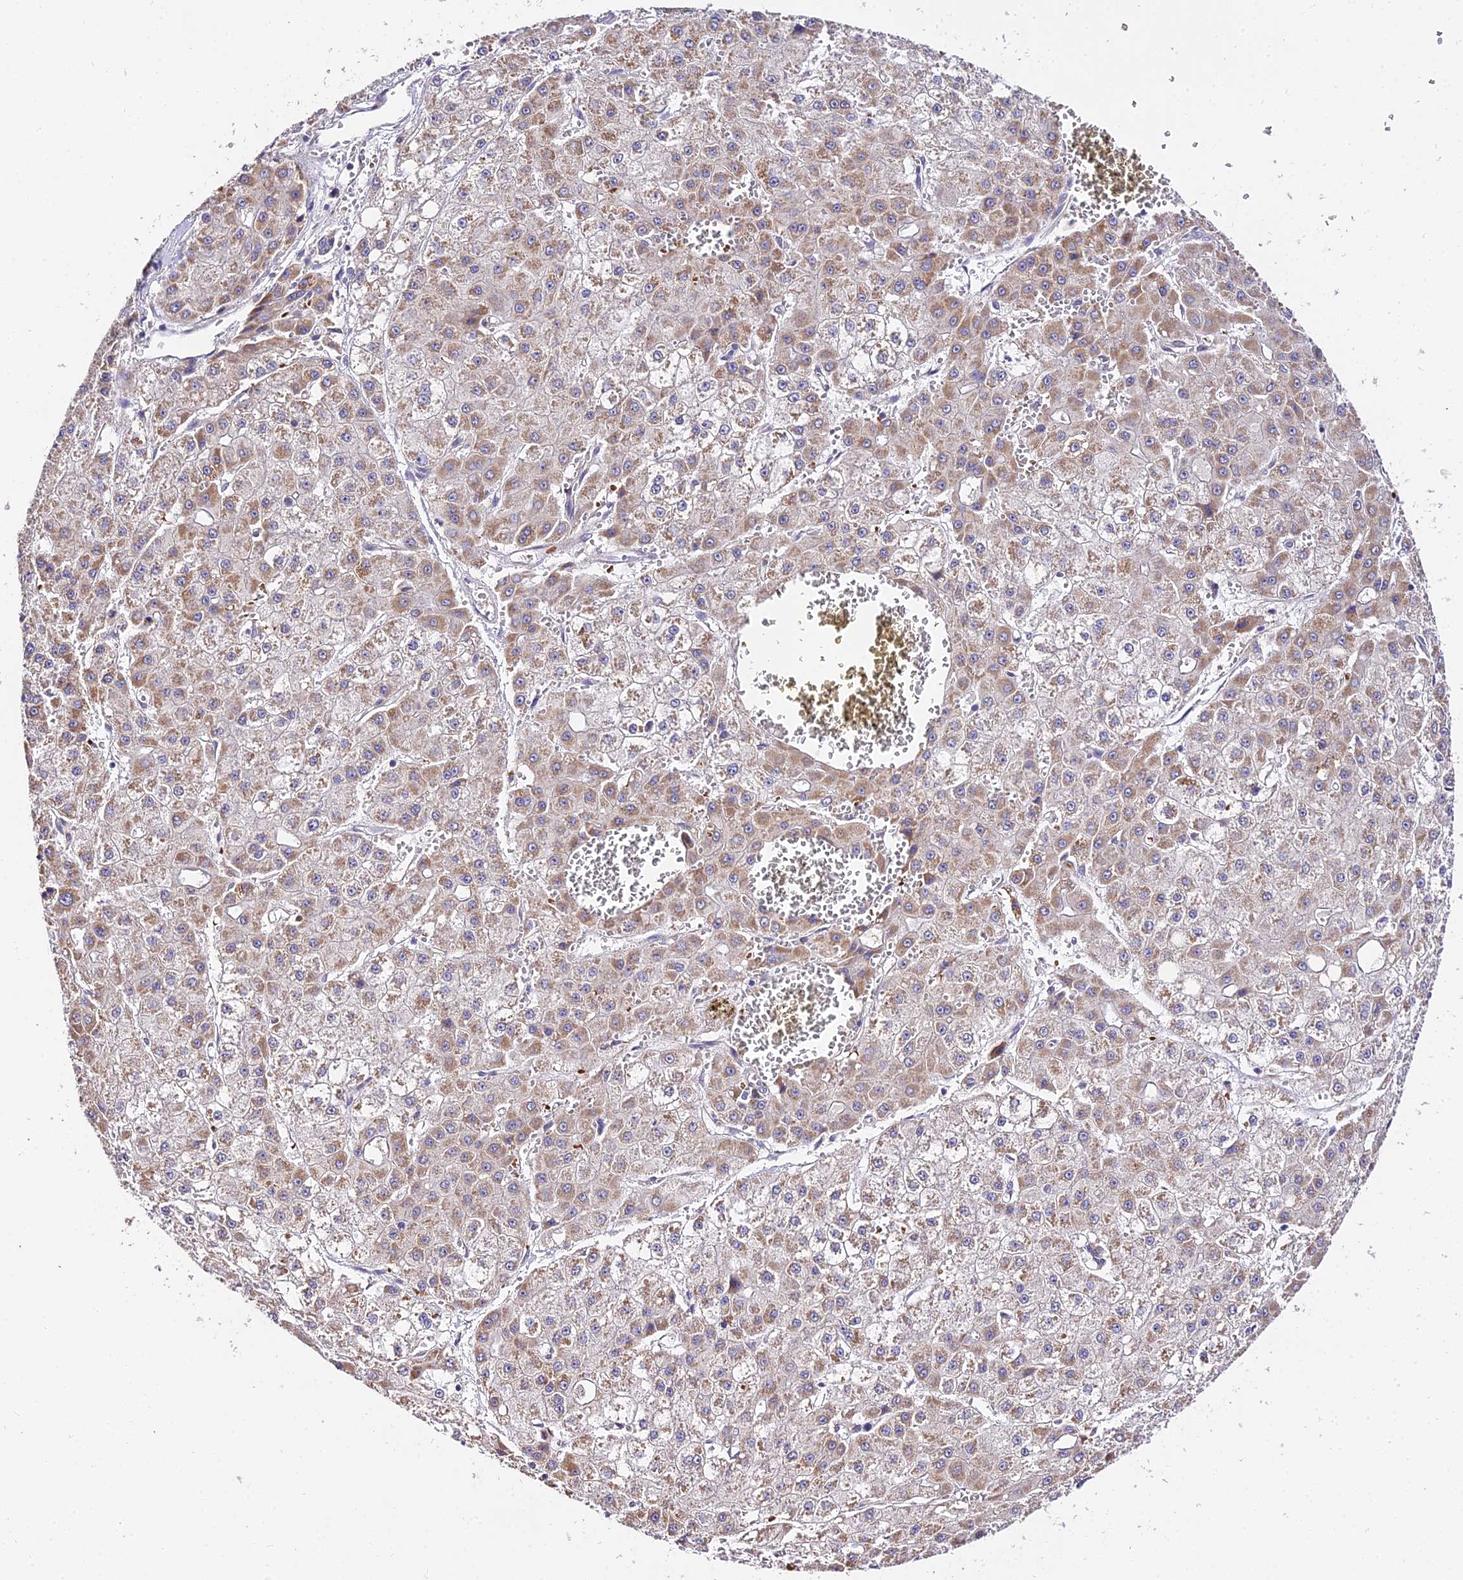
{"staining": {"intensity": "moderate", "quantity": "<25%", "location": "cytoplasmic/membranous"}, "tissue": "liver cancer", "cell_type": "Tumor cells", "image_type": "cancer", "snomed": [{"axis": "morphology", "description": "Carcinoma, Hepatocellular, NOS"}, {"axis": "topography", "description": "Liver"}], "caption": "This photomicrograph demonstrates immunohistochemistry staining of liver hepatocellular carcinoma, with low moderate cytoplasmic/membranous expression in approximately <25% of tumor cells.", "gene": "WDR5B", "patient": {"sex": "male", "age": 47}}